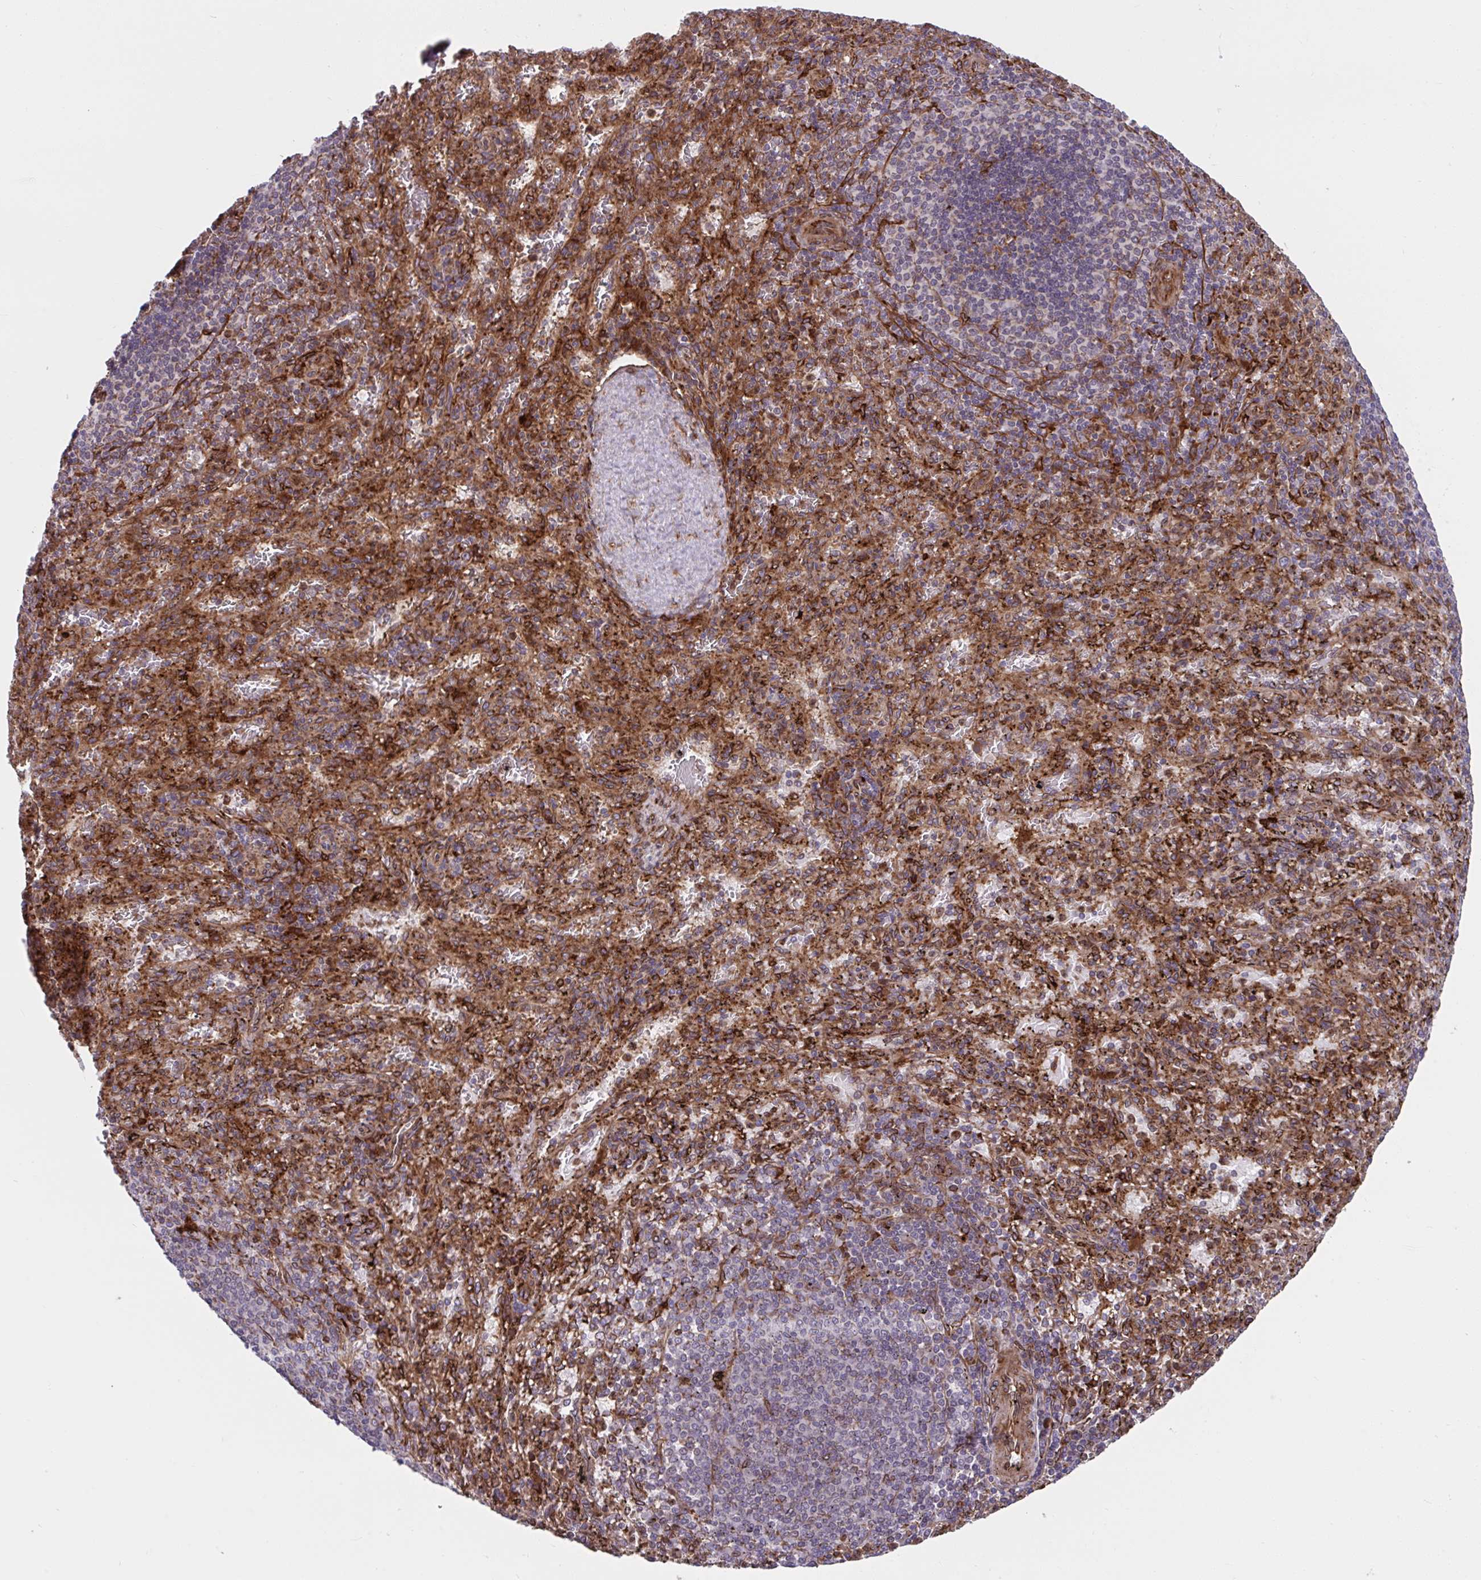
{"staining": {"intensity": "strong", "quantity": "25%-75%", "location": "cytoplasmic/membranous"}, "tissue": "spleen", "cell_type": "Cells in red pulp", "image_type": "normal", "snomed": [{"axis": "morphology", "description": "Normal tissue, NOS"}, {"axis": "topography", "description": "Spleen"}], "caption": "Normal spleen demonstrates strong cytoplasmic/membranous positivity in about 25%-75% of cells in red pulp.", "gene": "STIM2", "patient": {"sex": "male", "age": 57}}